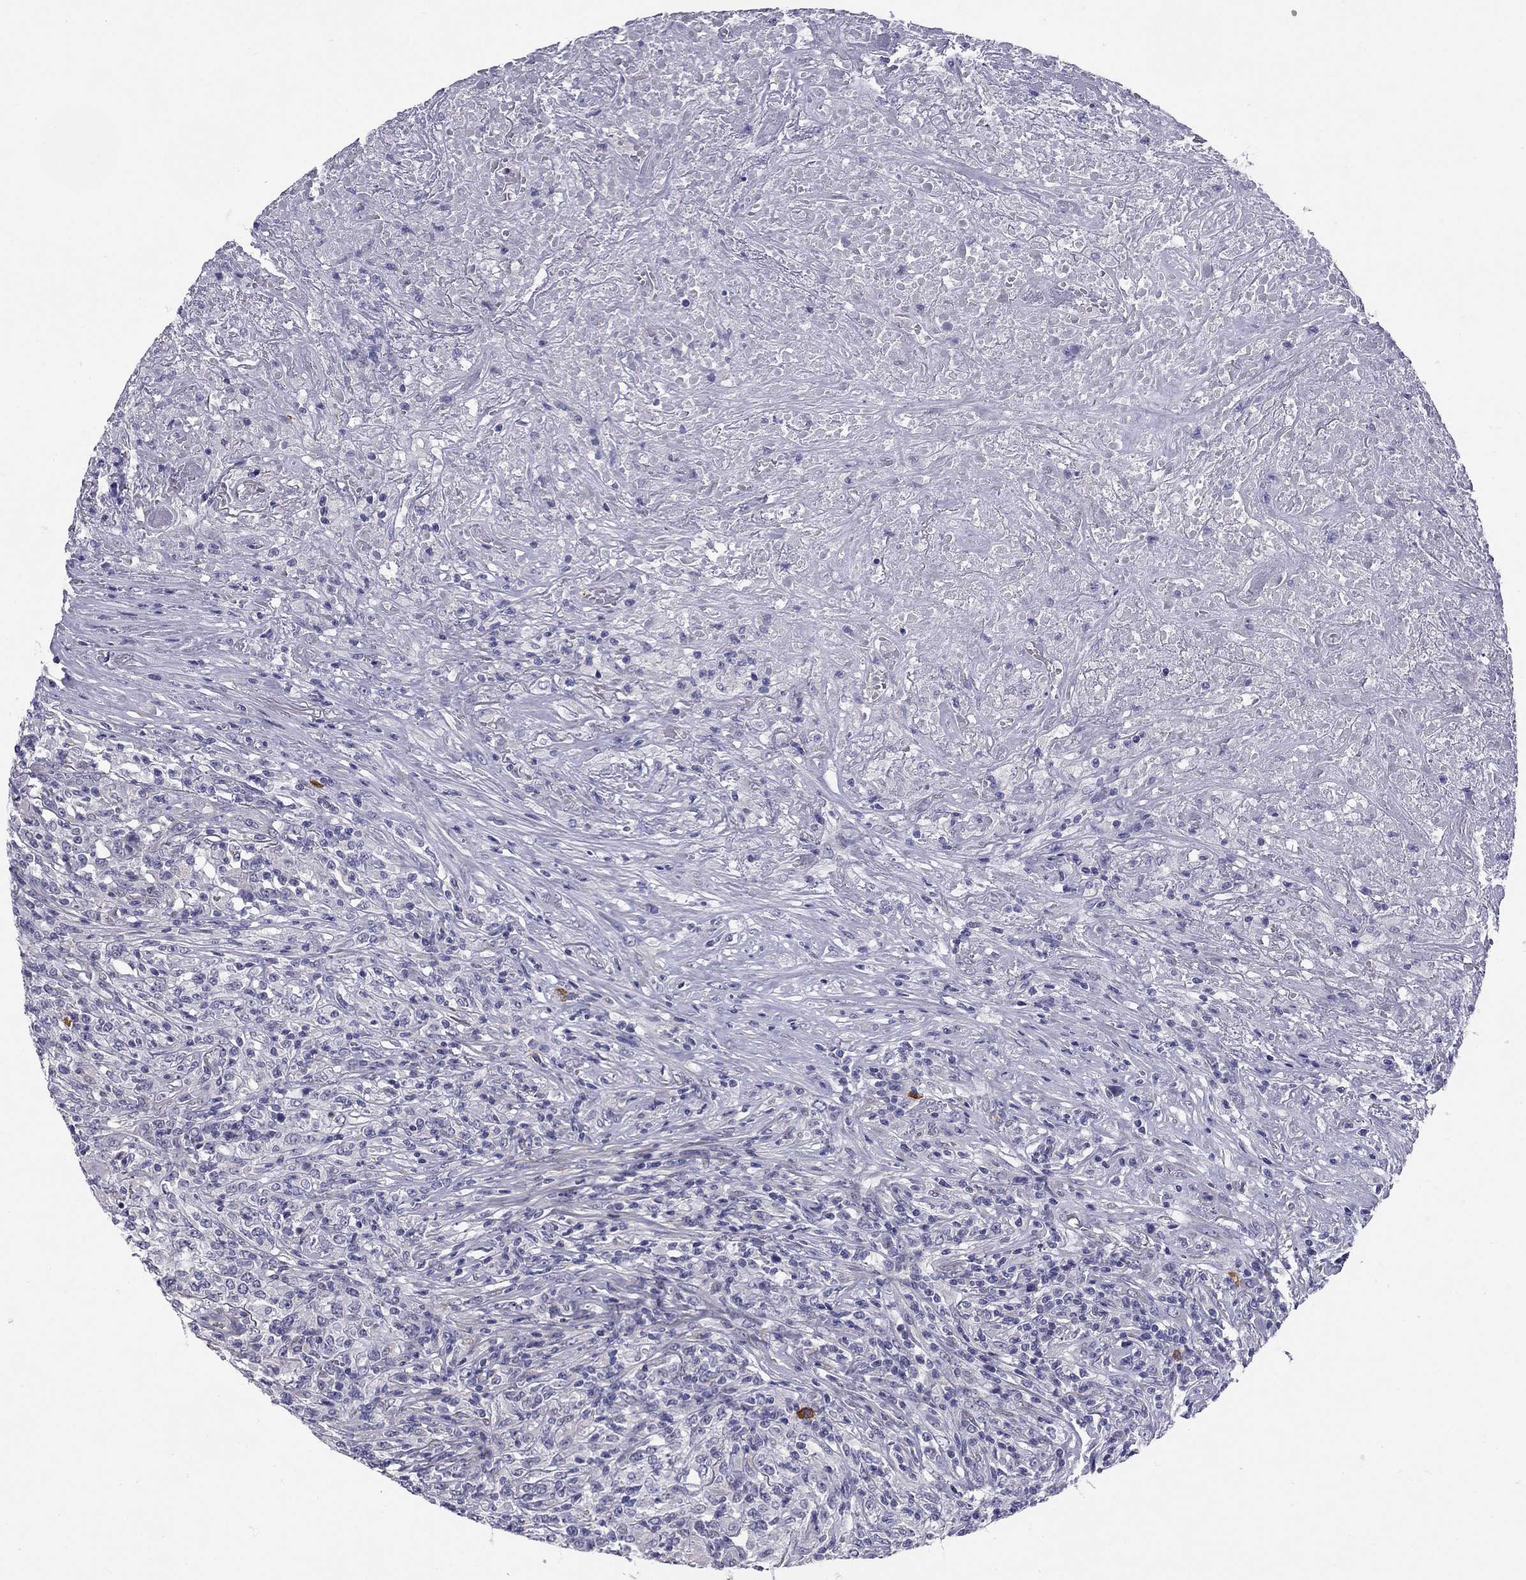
{"staining": {"intensity": "negative", "quantity": "none", "location": "none"}, "tissue": "lymphoma", "cell_type": "Tumor cells", "image_type": "cancer", "snomed": [{"axis": "morphology", "description": "Malignant lymphoma, non-Hodgkin's type, High grade"}, {"axis": "topography", "description": "Lung"}], "caption": "Photomicrograph shows no significant protein positivity in tumor cells of malignant lymphoma, non-Hodgkin's type (high-grade).", "gene": "C8orf88", "patient": {"sex": "male", "age": 79}}